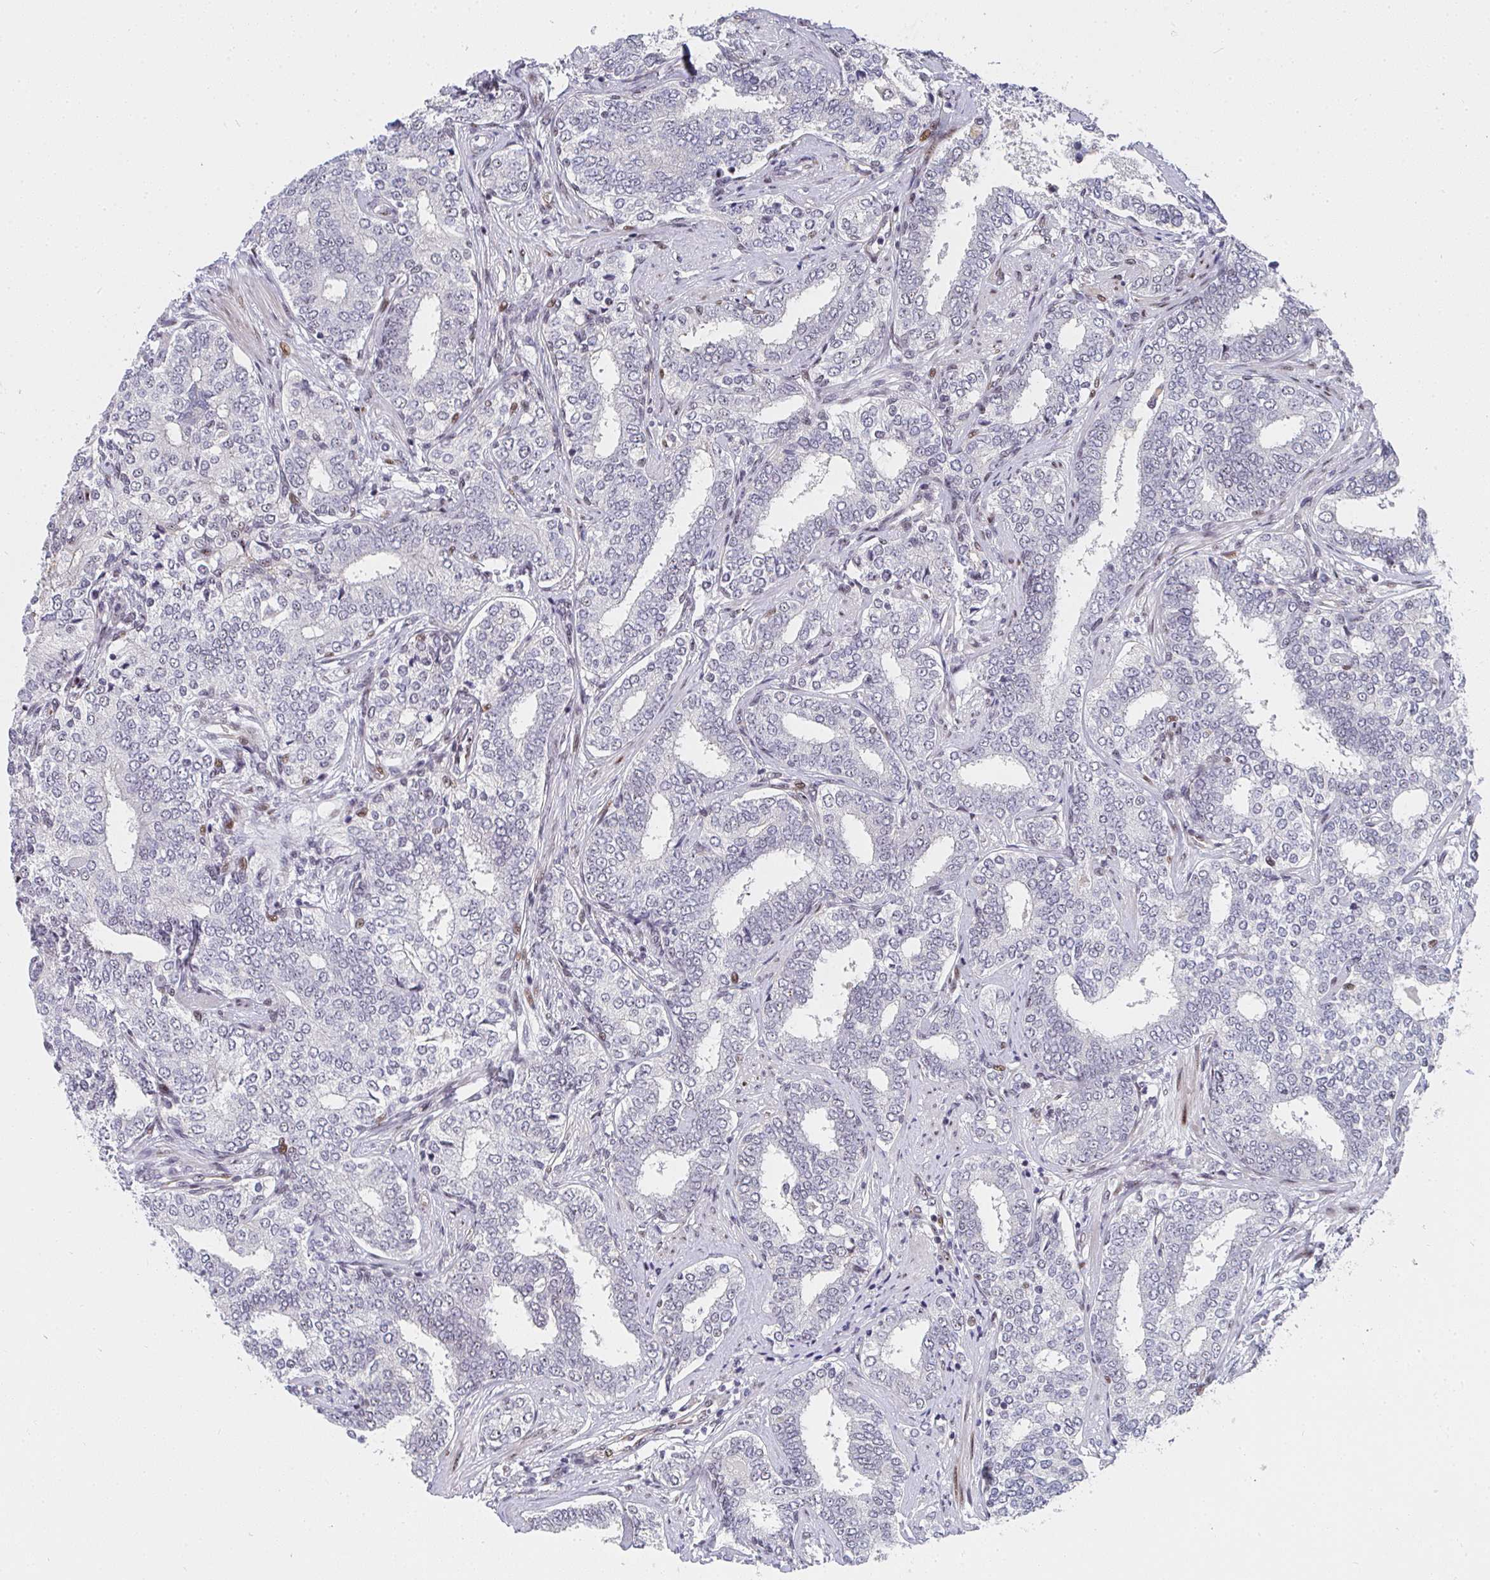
{"staining": {"intensity": "weak", "quantity": "<25%", "location": "nuclear"}, "tissue": "prostate cancer", "cell_type": "Tumor cells", "image_type": "cancer", "snomed": [{"axis": "morphology", "description": "Adenocarcinoma, High grade"}, {"axis": "topography", "description": "Prostate"}], "caption": "IHC micrograph of high-grade adenocarcinoma (prostate) stained for a protein (brown), which displays no expression in tumor cells. Nuclei are stained in blue.", "gene": "ZIC3", "patient": {"sex": "male", "age": 72}}